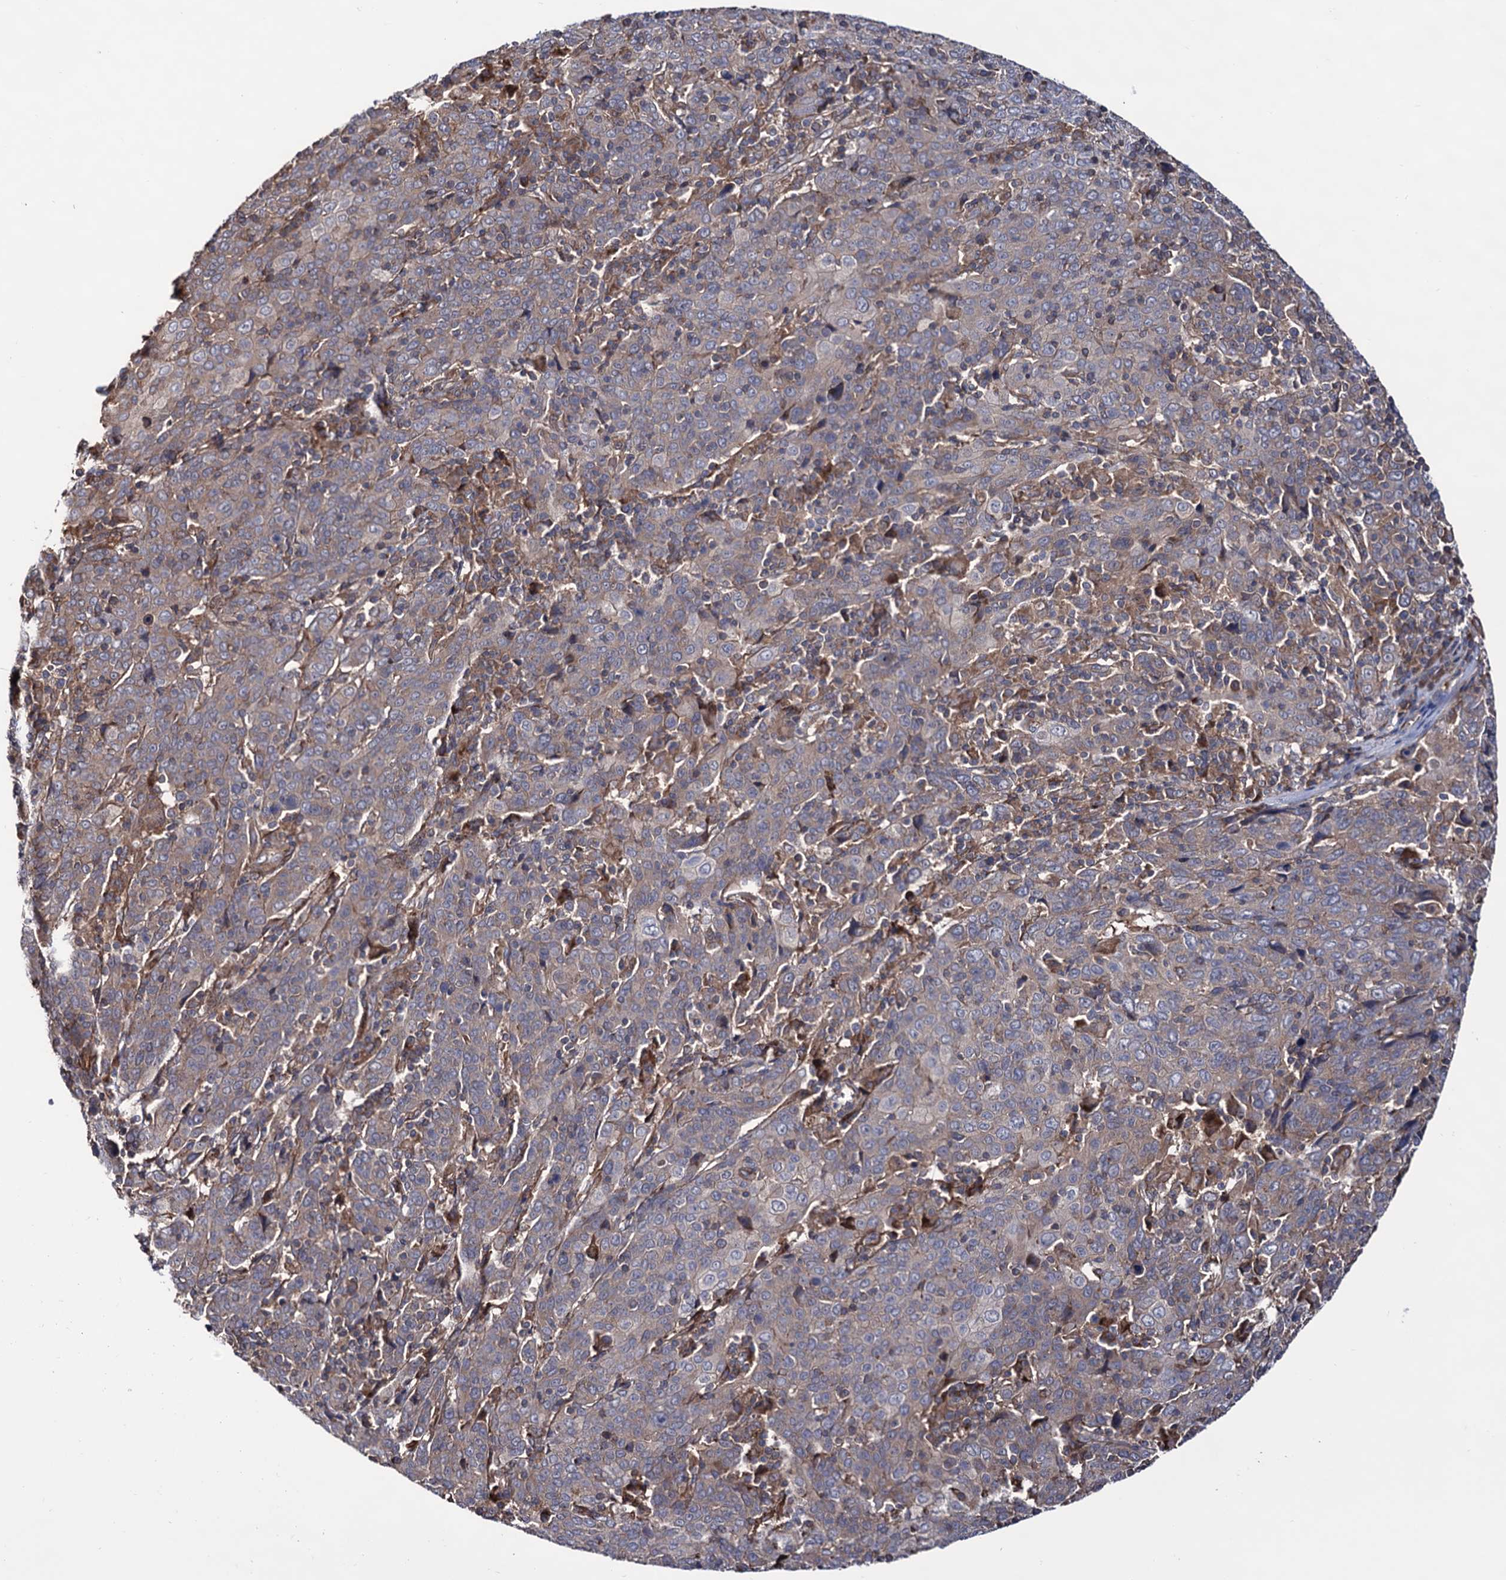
{"staining": {"intensity": "weak", "quantity": "25%-75%", "location": "cytoplasmic/membranous"}, "tissue": "cervical cancer", "cell_type": "Tumor cells", "image_type": "cancer", "snomed": [{"axis": "morphology", "description": "Squamous cell carcinoma, NOS"}, {"axis": "topography", "description": "Cervix"}], "caption": "Brown immunohistochemical staining in human squamous cell carcinoma (cervical) reveals weak cytoplasmic/membranous positivity in approximately 25%-75% of tumor cells. The staining was performed using DAB (3,3'-diaminobenzidine) to visualize the protein expression in brown, while the nuclei were stained in blue with hematoxylin (Magnification: 20x).", "gene": "FERMT2", "patient": {"sex": "female", "age": 67}}